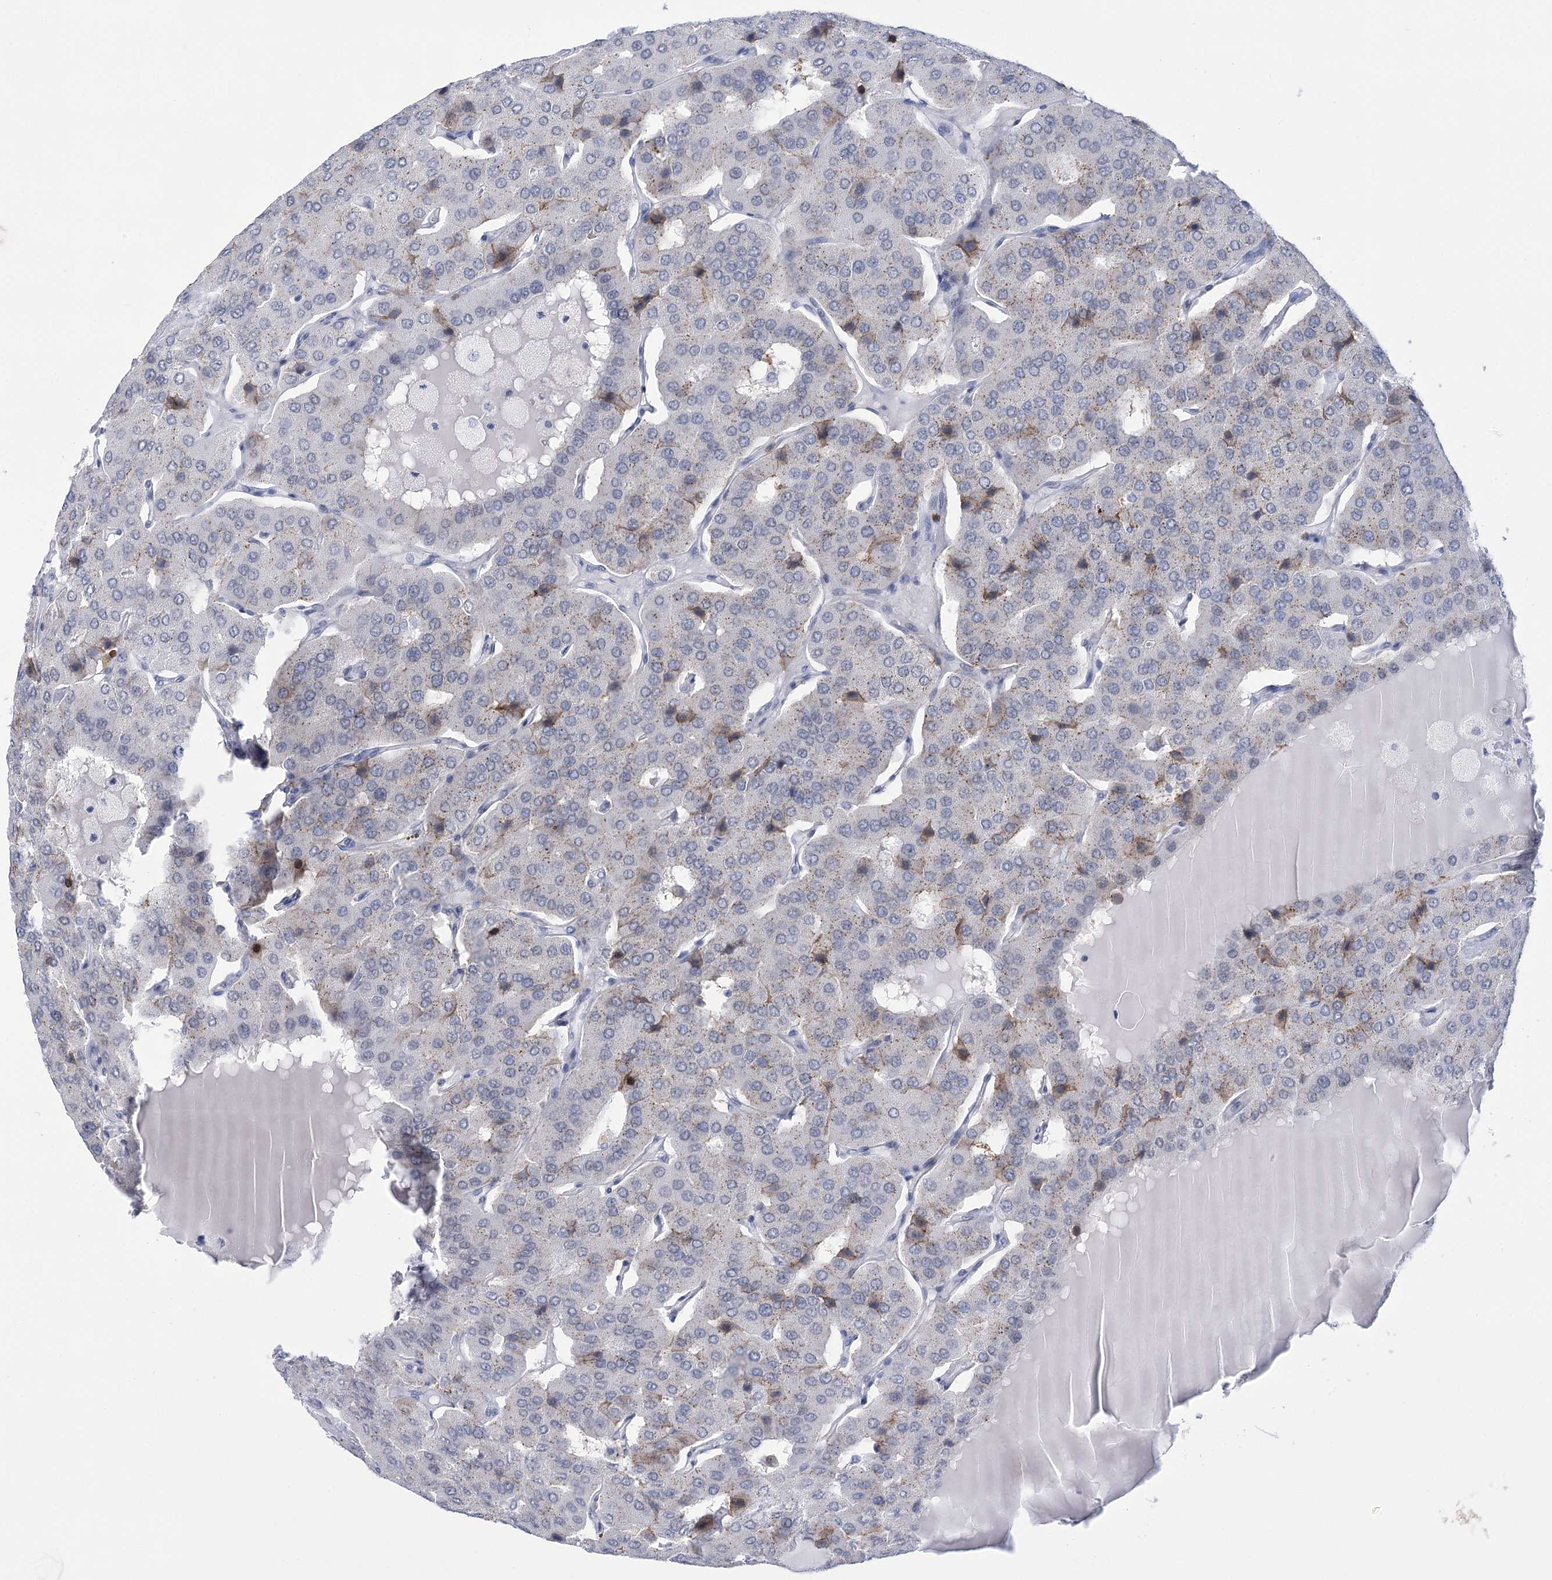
{"staining": {"intensity": "weak", "quantity": "25%-75%", "location": "cytoplasmic/membranous"}, "tissue": "parathyroid gland", "cell_type": "Glandular cells", "image_type": "normal", "snomed": [{"axis": "morphology", "description": "Normal tissue, NOS"}, {"axis": "morphology", "description": "Adenoma, NOS"}, {"axis": "topography", "description": "Parathyroid gland"}], "caption": "Human parathyroid gland stained with a brown dye exhibits weak cytoplasmic/membranous positive expression in about 25%-75% of glandular cells.", "gene": "HORMAD1", "patient": {"sex": "female", "age": 86}}